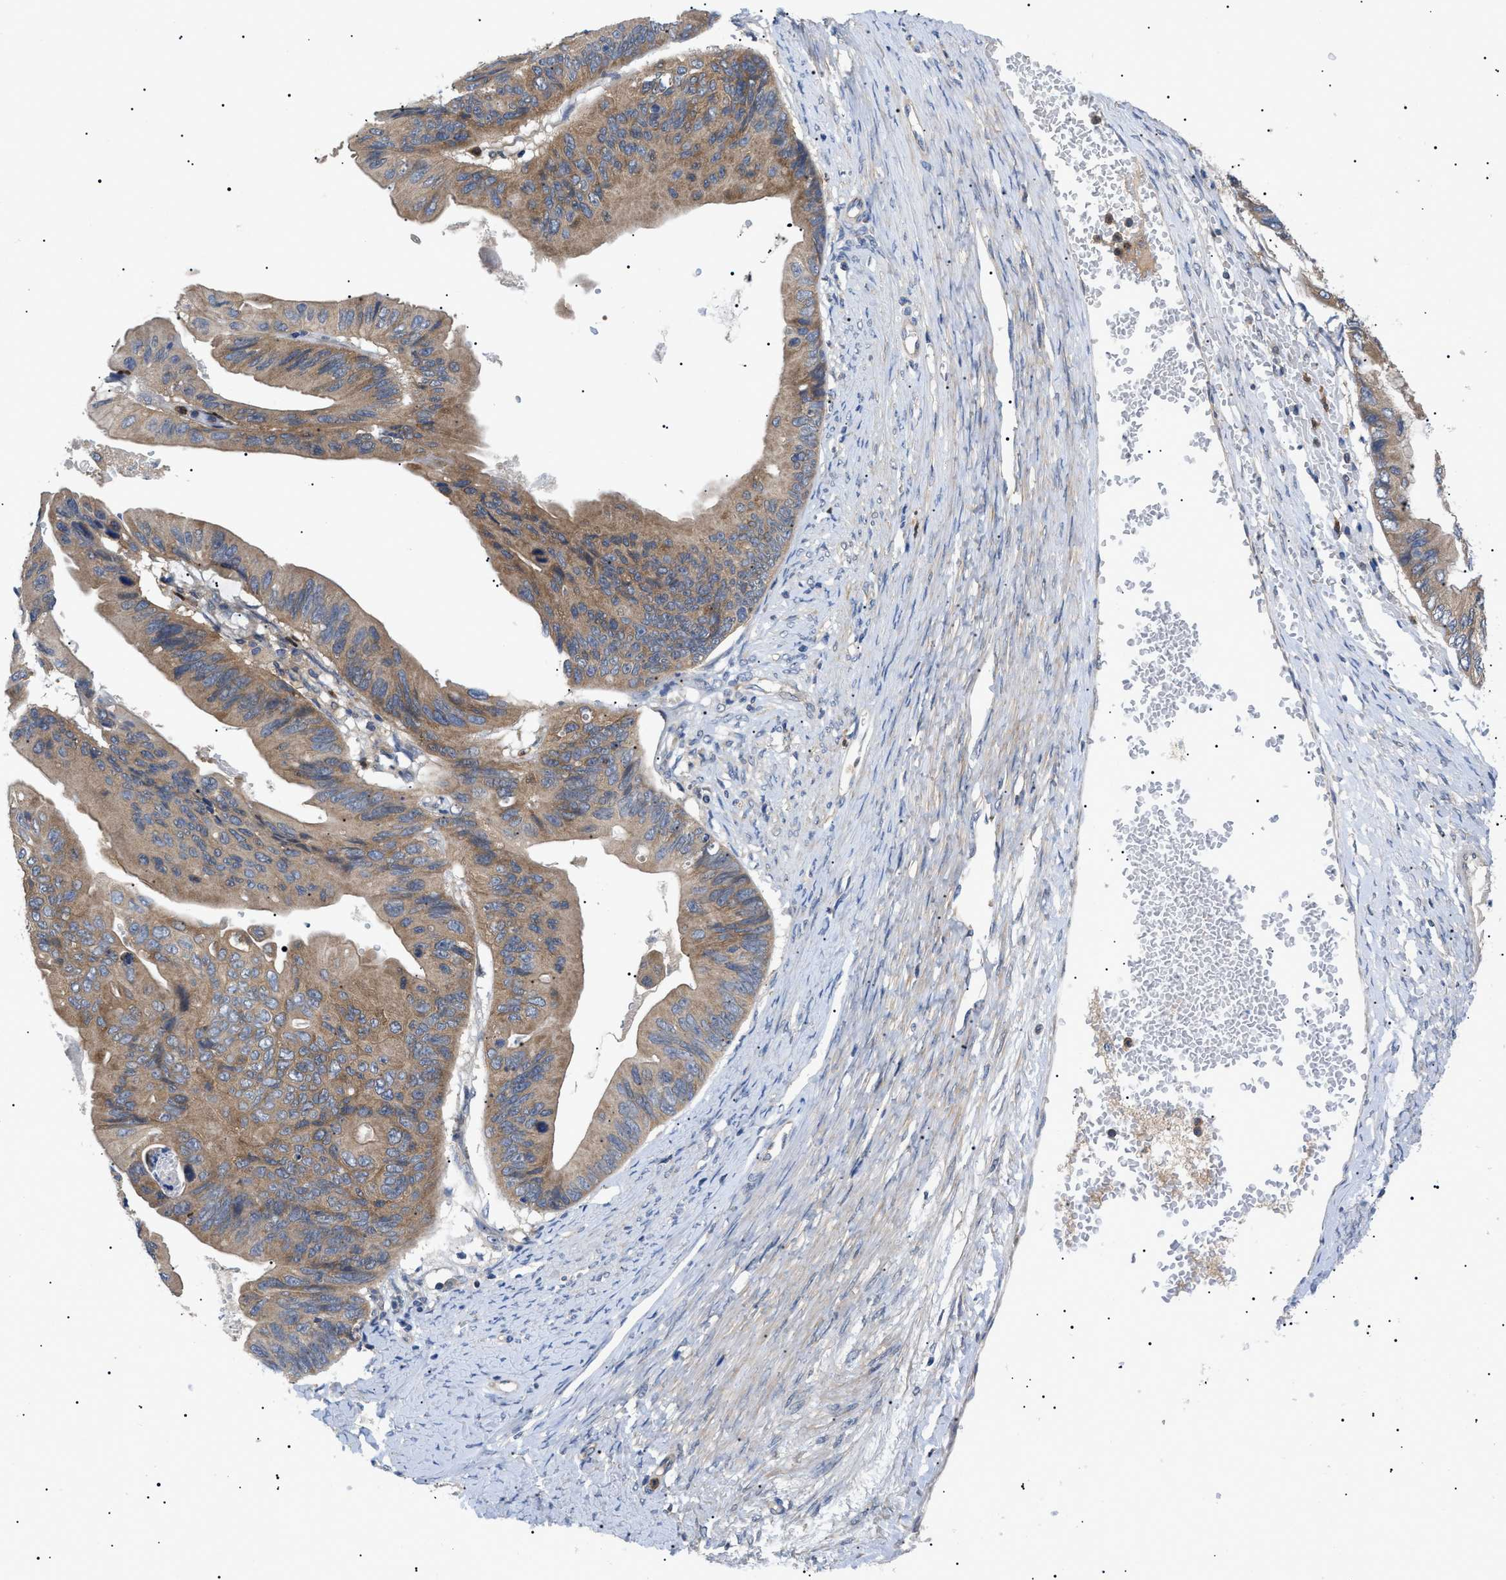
{"staining": {"intensity": "moderate", "quantity": ">75%", "location": "cytoplasmic/membranous"}, "tissue": "ovarian cancer", "cell_type": "Tumor cells", "image_type": "cancer", "snomed": [{"axis": "morphology", "description": "Cystadenocarcinoma, mucinous, NOS"}, {"axis": "topography", "description": "Ovary"}], "caption": "IHC of human ovarian cancer (mucinous cystadenocarcinoma) exhibits medium levels of moderate cytoplasmic/membranous staining in approximately >75% of tumor cells.", "gene": "RIPK1", "patient": {"sex": "female", "age": 61}}